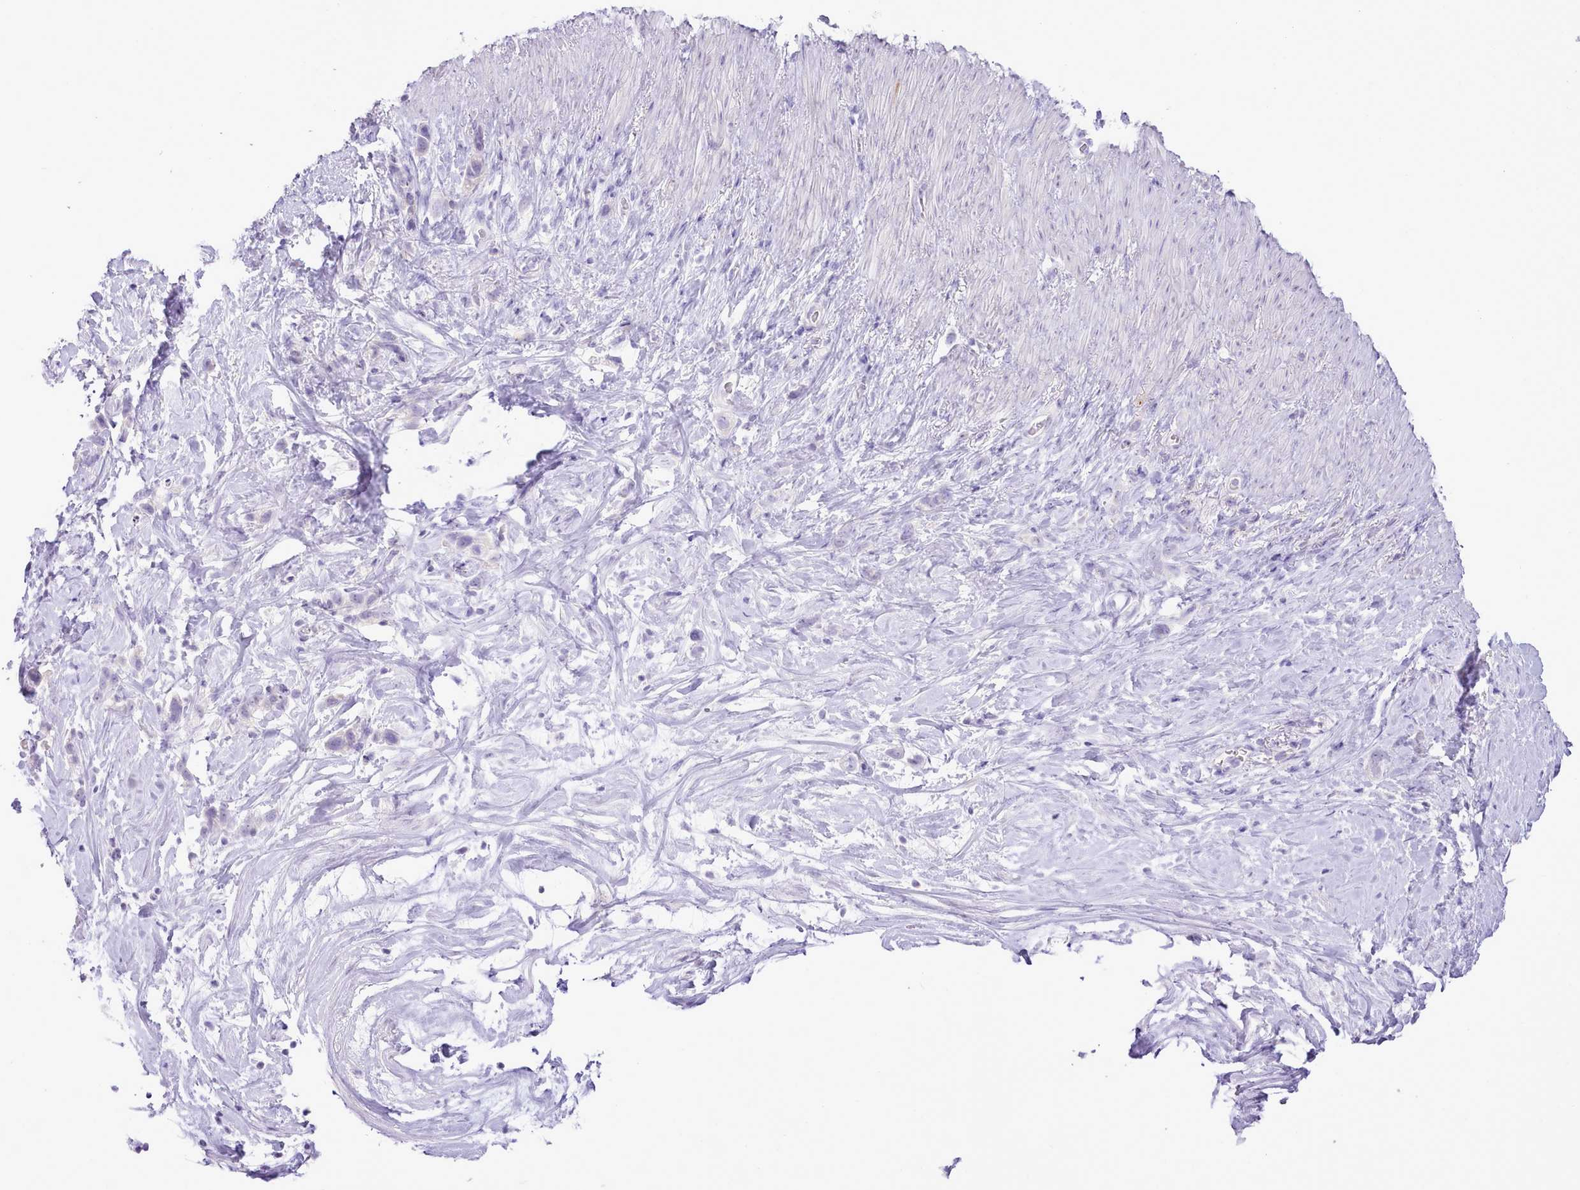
{"staining": {"intensity": "negative", "quantity": "none", "location": "none"}, "tissue": "stomach cancer", "cell_type": "Tumor cells", "image_type": "cancer", "snomed": [{"axis": "morphology", "description": "Adenocarcinoma, NOS"}, {"axis": "topography", "description": "Stomach"}], "caption": "Tumor cells are negative for brown protein staining in adenocarcinoma (stomach).", "gene": "MDFI", "patient": {"sex": "female", "age": 65}}